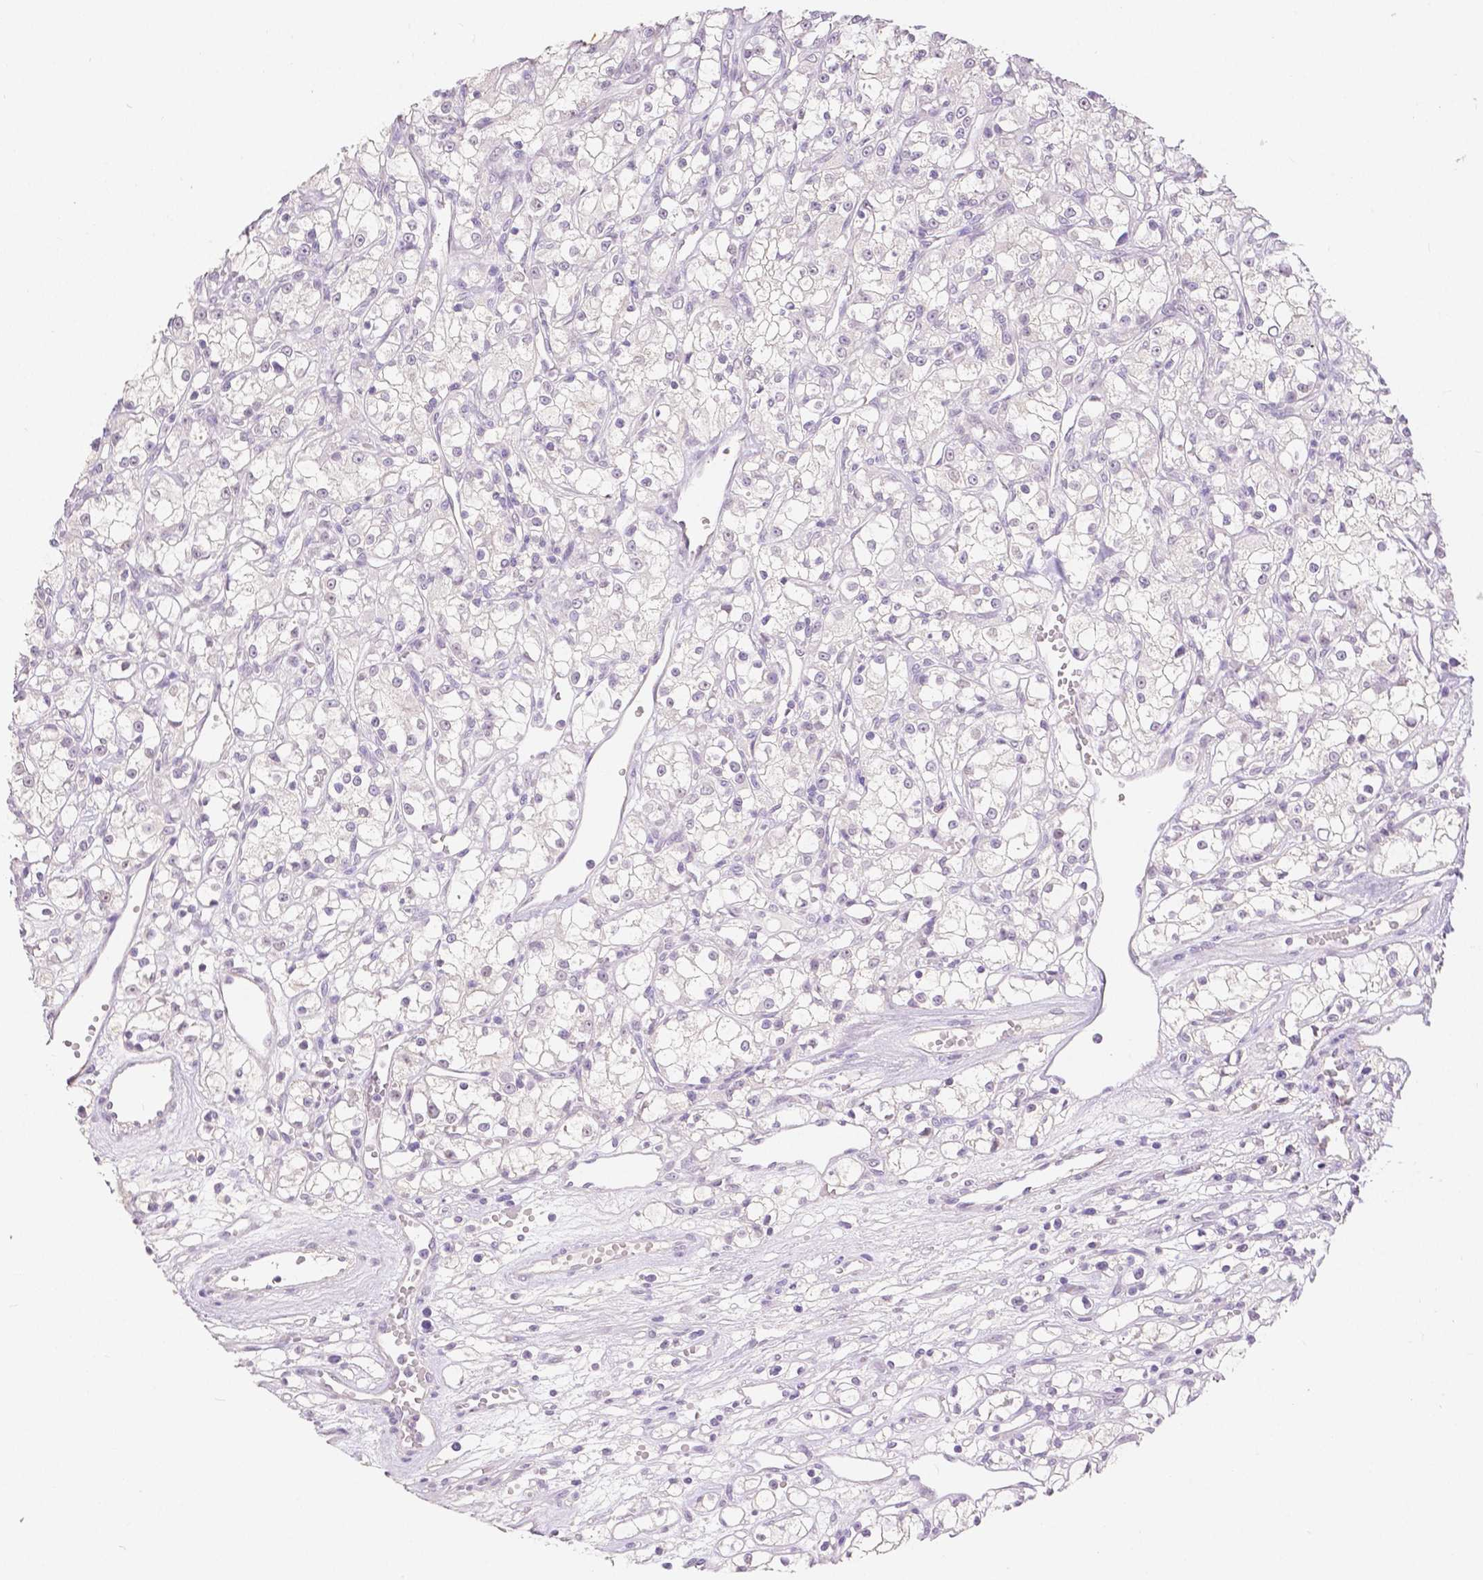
{"staining": {"intensity": "negative", "quantity": "none", "location": "none"}, "tissue": "renal cancer", "cell_type": "Tumor cells", "image_type": "cancer", "snomed": [{"axis": "morphology", "description": "Adenocarcinoma, NOS"}, {"axis": "topography", "description": "Kidney"}], "caption": "The IHC photomicrograph has no significant staining in tumor cells of renal cancer (adenocarcinoma) tissue.", "gene": "OCLN", "patient": {"sex": "female", "age": 59}}